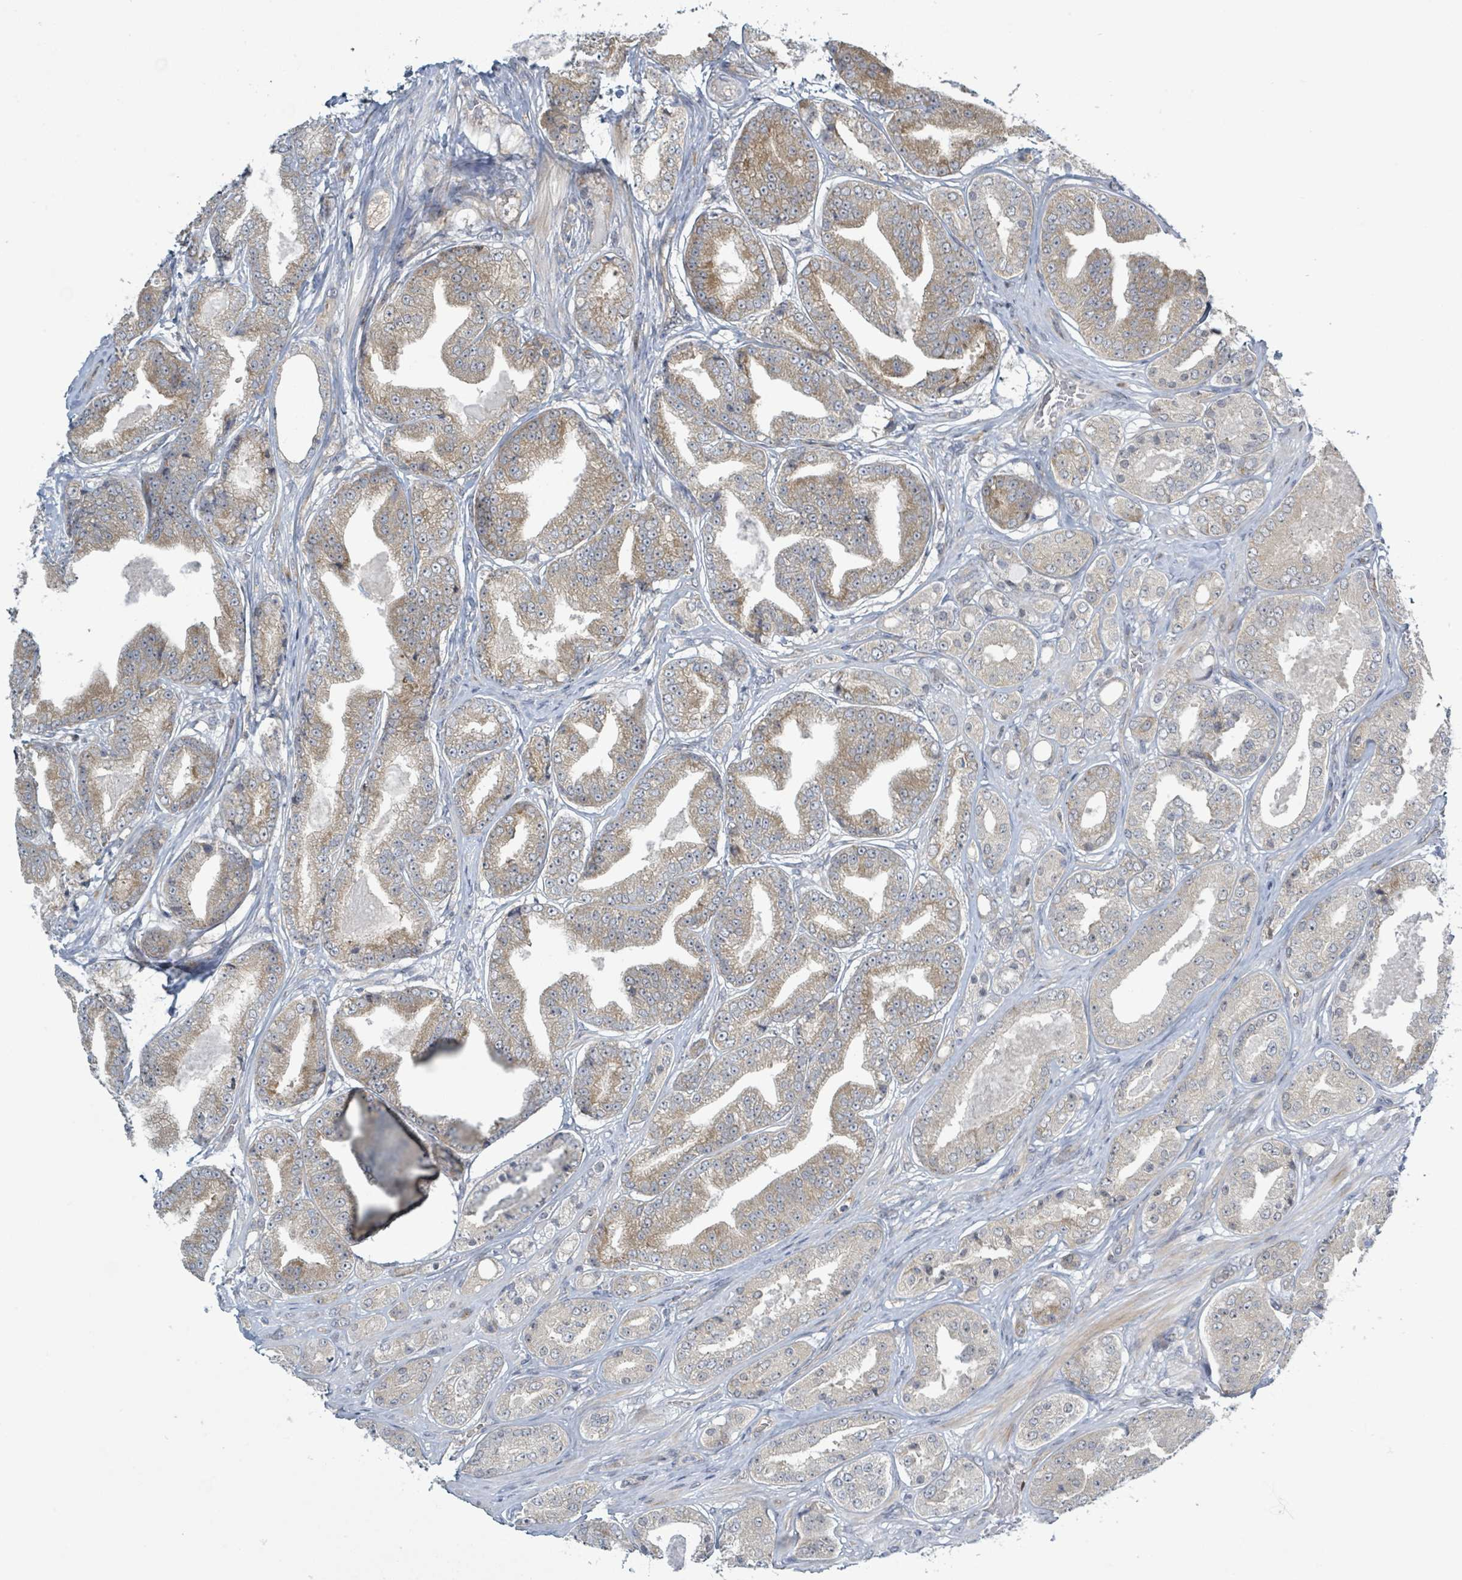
{"staining": {"intensity": "moderate", "quantity": "25%-75%", "location": "cytoplasmic/membranous"}, "tissue": "prostate cancer", "cell_type": "Tumor cells", "image_type": "cancer", "snomed": [{"axis": "morphology", "description": "Adenocarcinoma, High grade"}, {"axis": "topography", "description": "Prostate"}], "caption": "Immunohistochemistry (IHC) of human prostate cancer (adenocarcinoma (high-grade)) reveals medium levels of moderate cytoplasmic/membranous positivity in approximately 25%-75% of tumor cells.", "gene": "RPL32", "patient": {"sex": "male", "age": 63}}